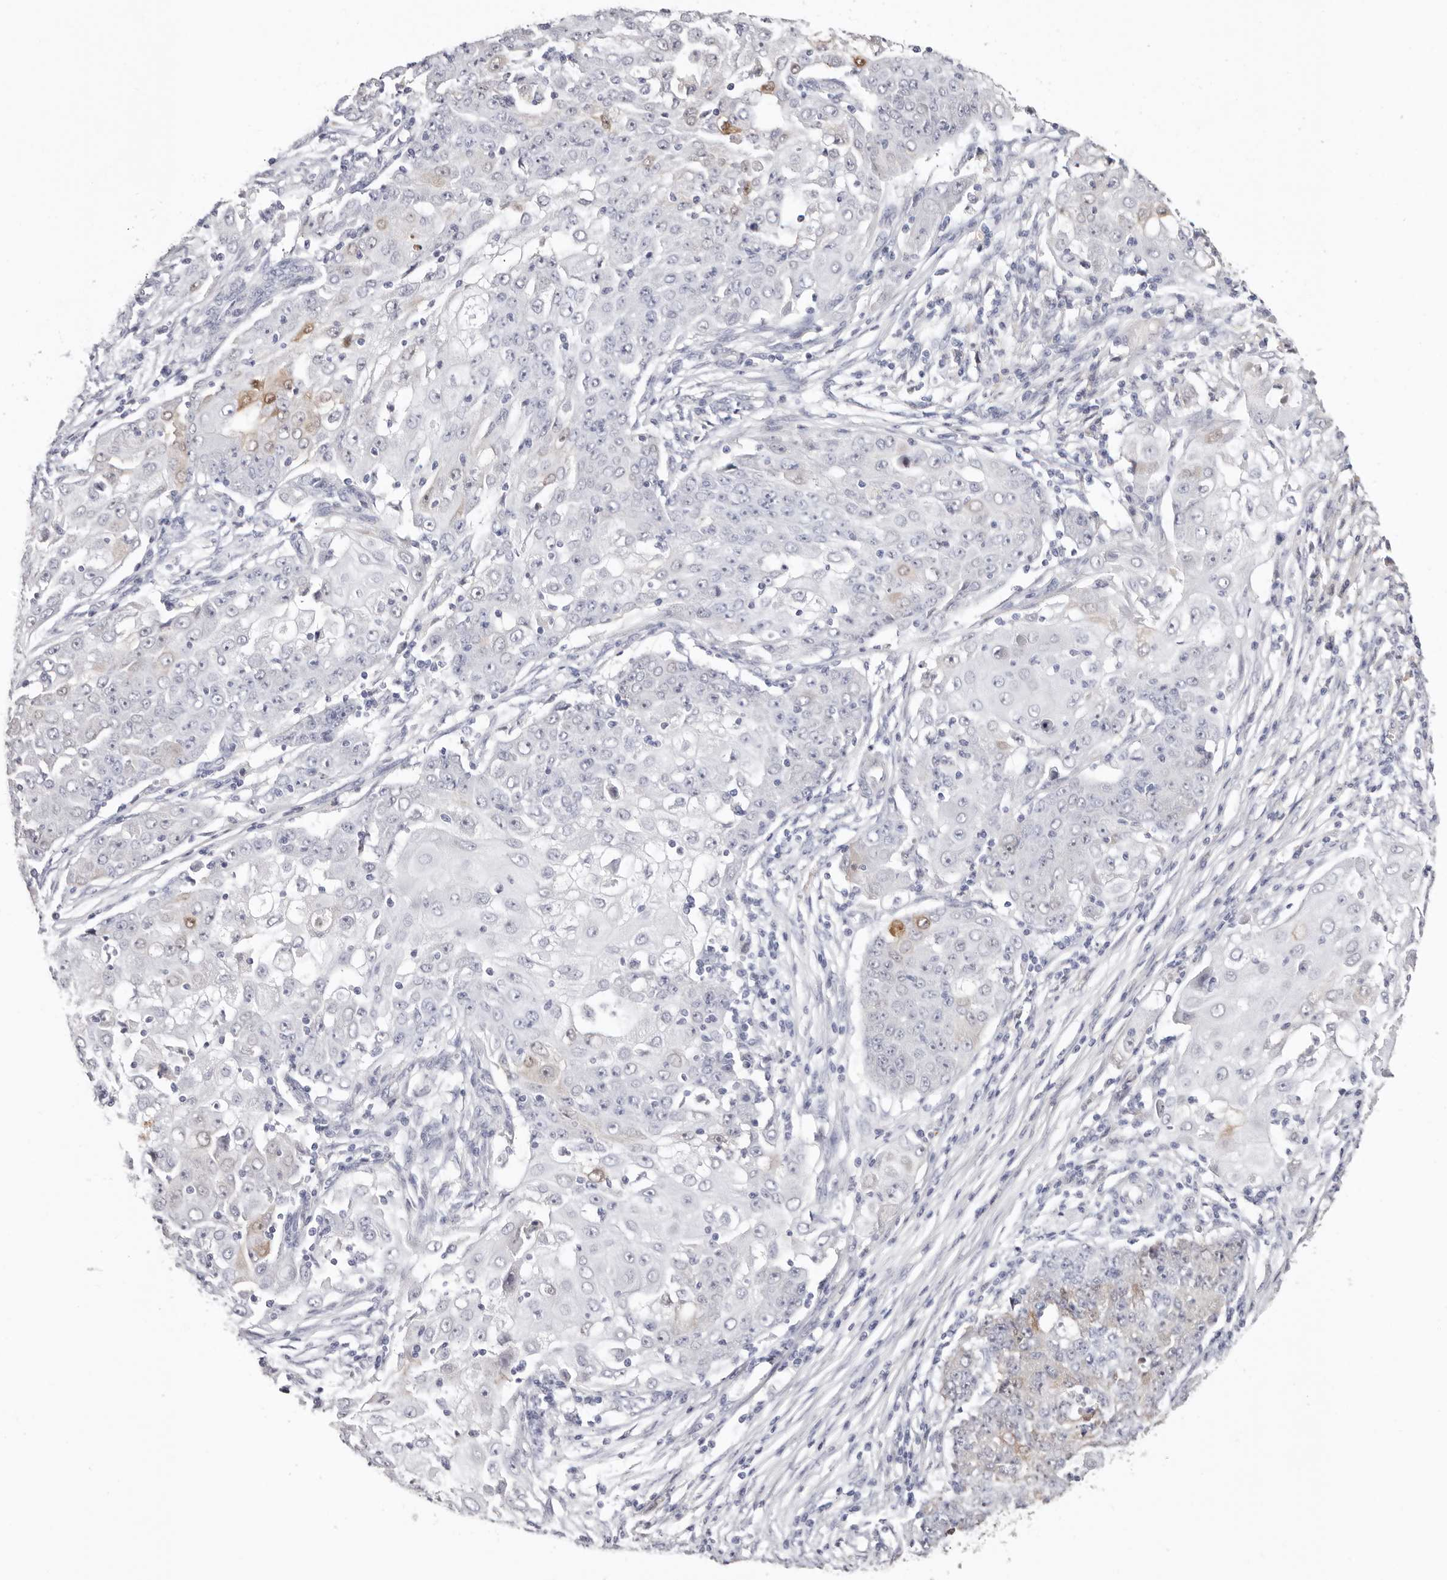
{"staining": {"intensity": "weak", "quantity": "<25%", "location": "cytoplasmic/membranous"}, "tissue": "ovarian cancer", "cell_type": "Tumor cells", "image_type": "cancer", "snomed": [{"axis": "morphology", "description": "Carcinoma, endometroid"}, {"axis": "topography", "description": "Ovary"}], "caption": "IHC of endometroid carcinoma (ovarian) shows no staining in tumor cells.", "gene": "PKDCC", "patient": {"sex": "female", "age": 42}}